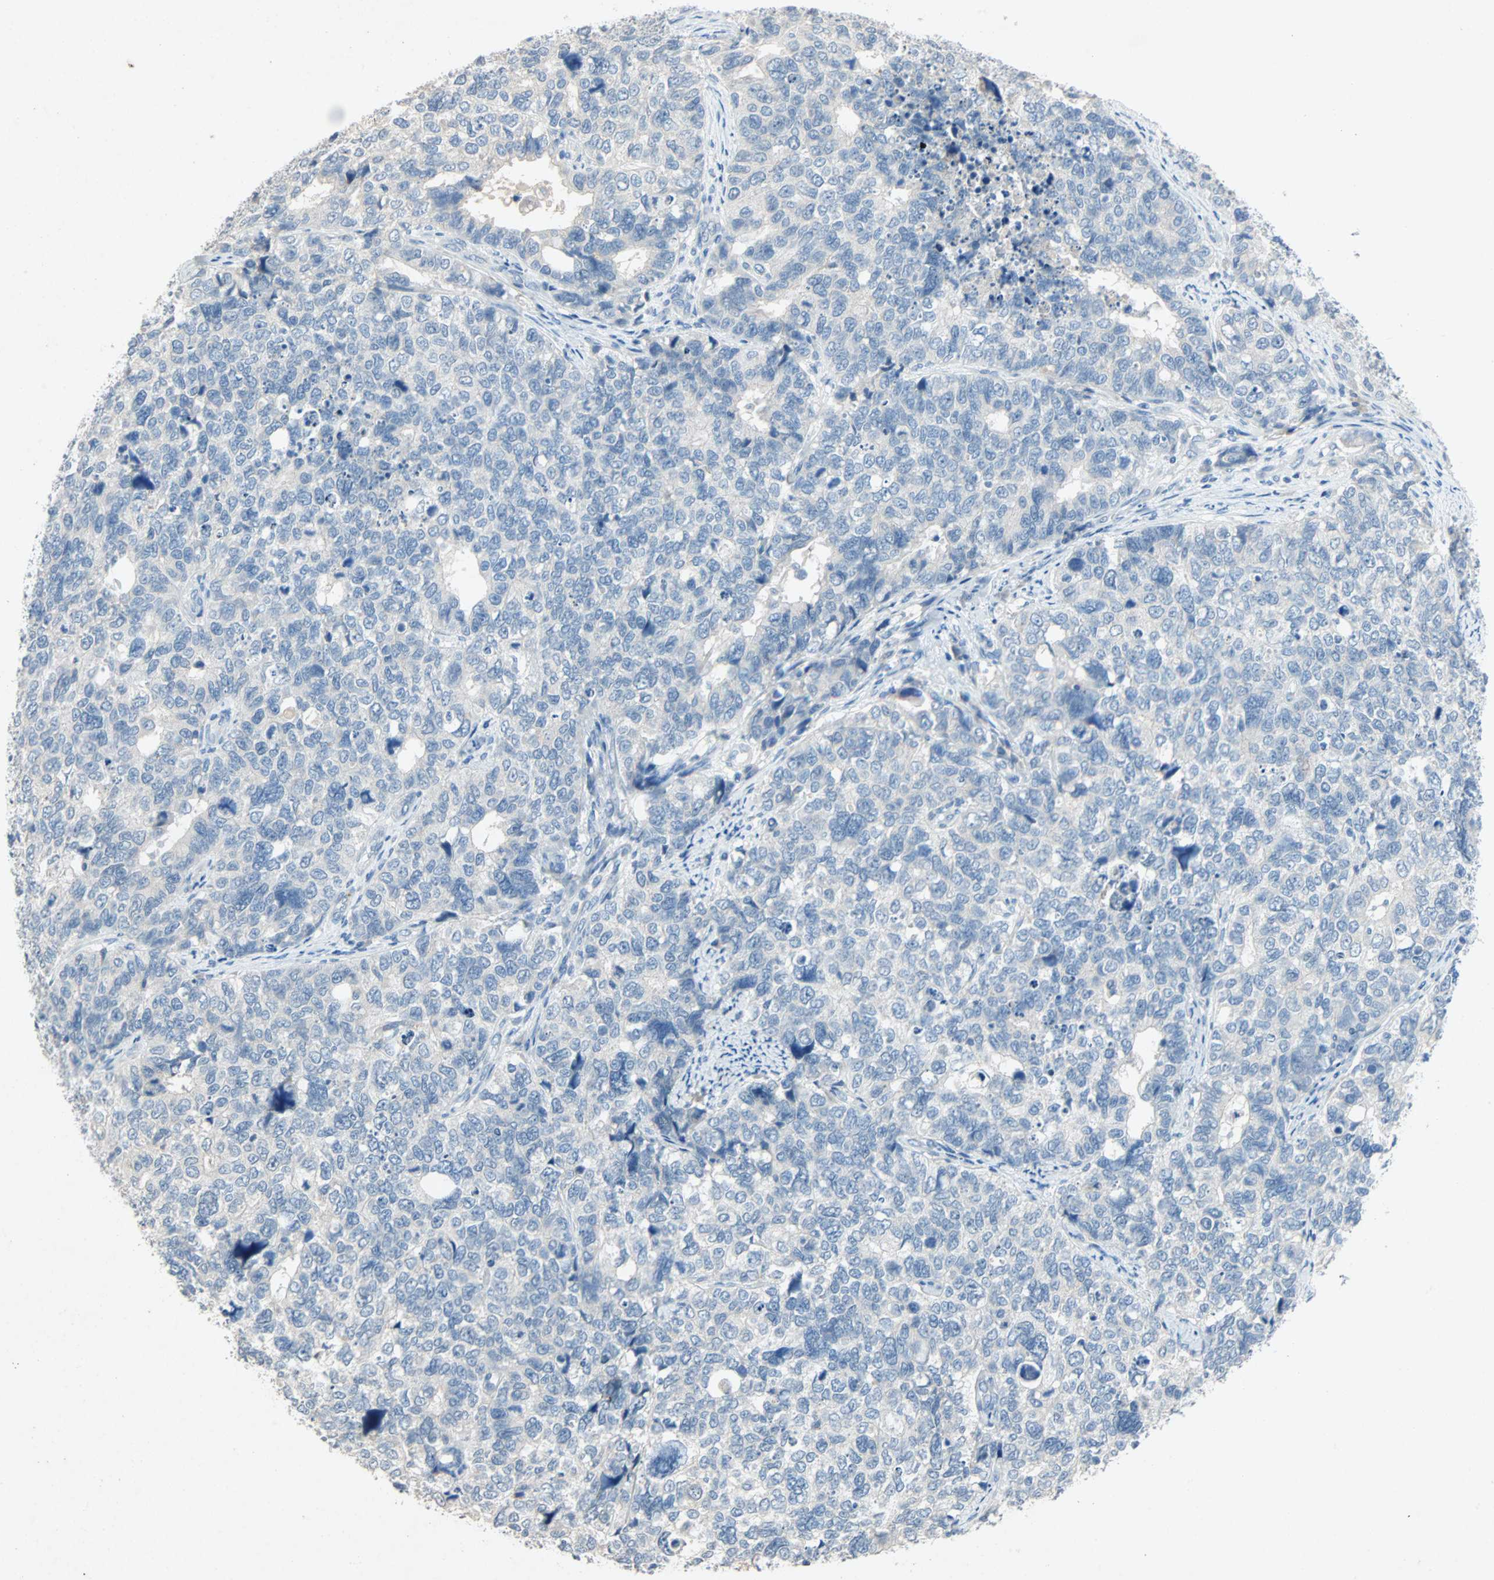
{"staining": {"intensity": "negative", "quantity": "none", "location": "none"}, "tissue": "cervical cancer", "cell_type": "Tumor cells", "image_type": "cancer", "snomed": [{"axis": "morphology", "description": "Squamous cell carcinoma, NOS"}, {"axis": "topography", "description": "Cervix"}], "caption": "Cervical cancer (squamous cell carcinoma) was stained to show a protein in brown. There is no significant staining in tumor cells.", "gene": "PCDHB2", "patient": {"sex": "female", "age": 63}}